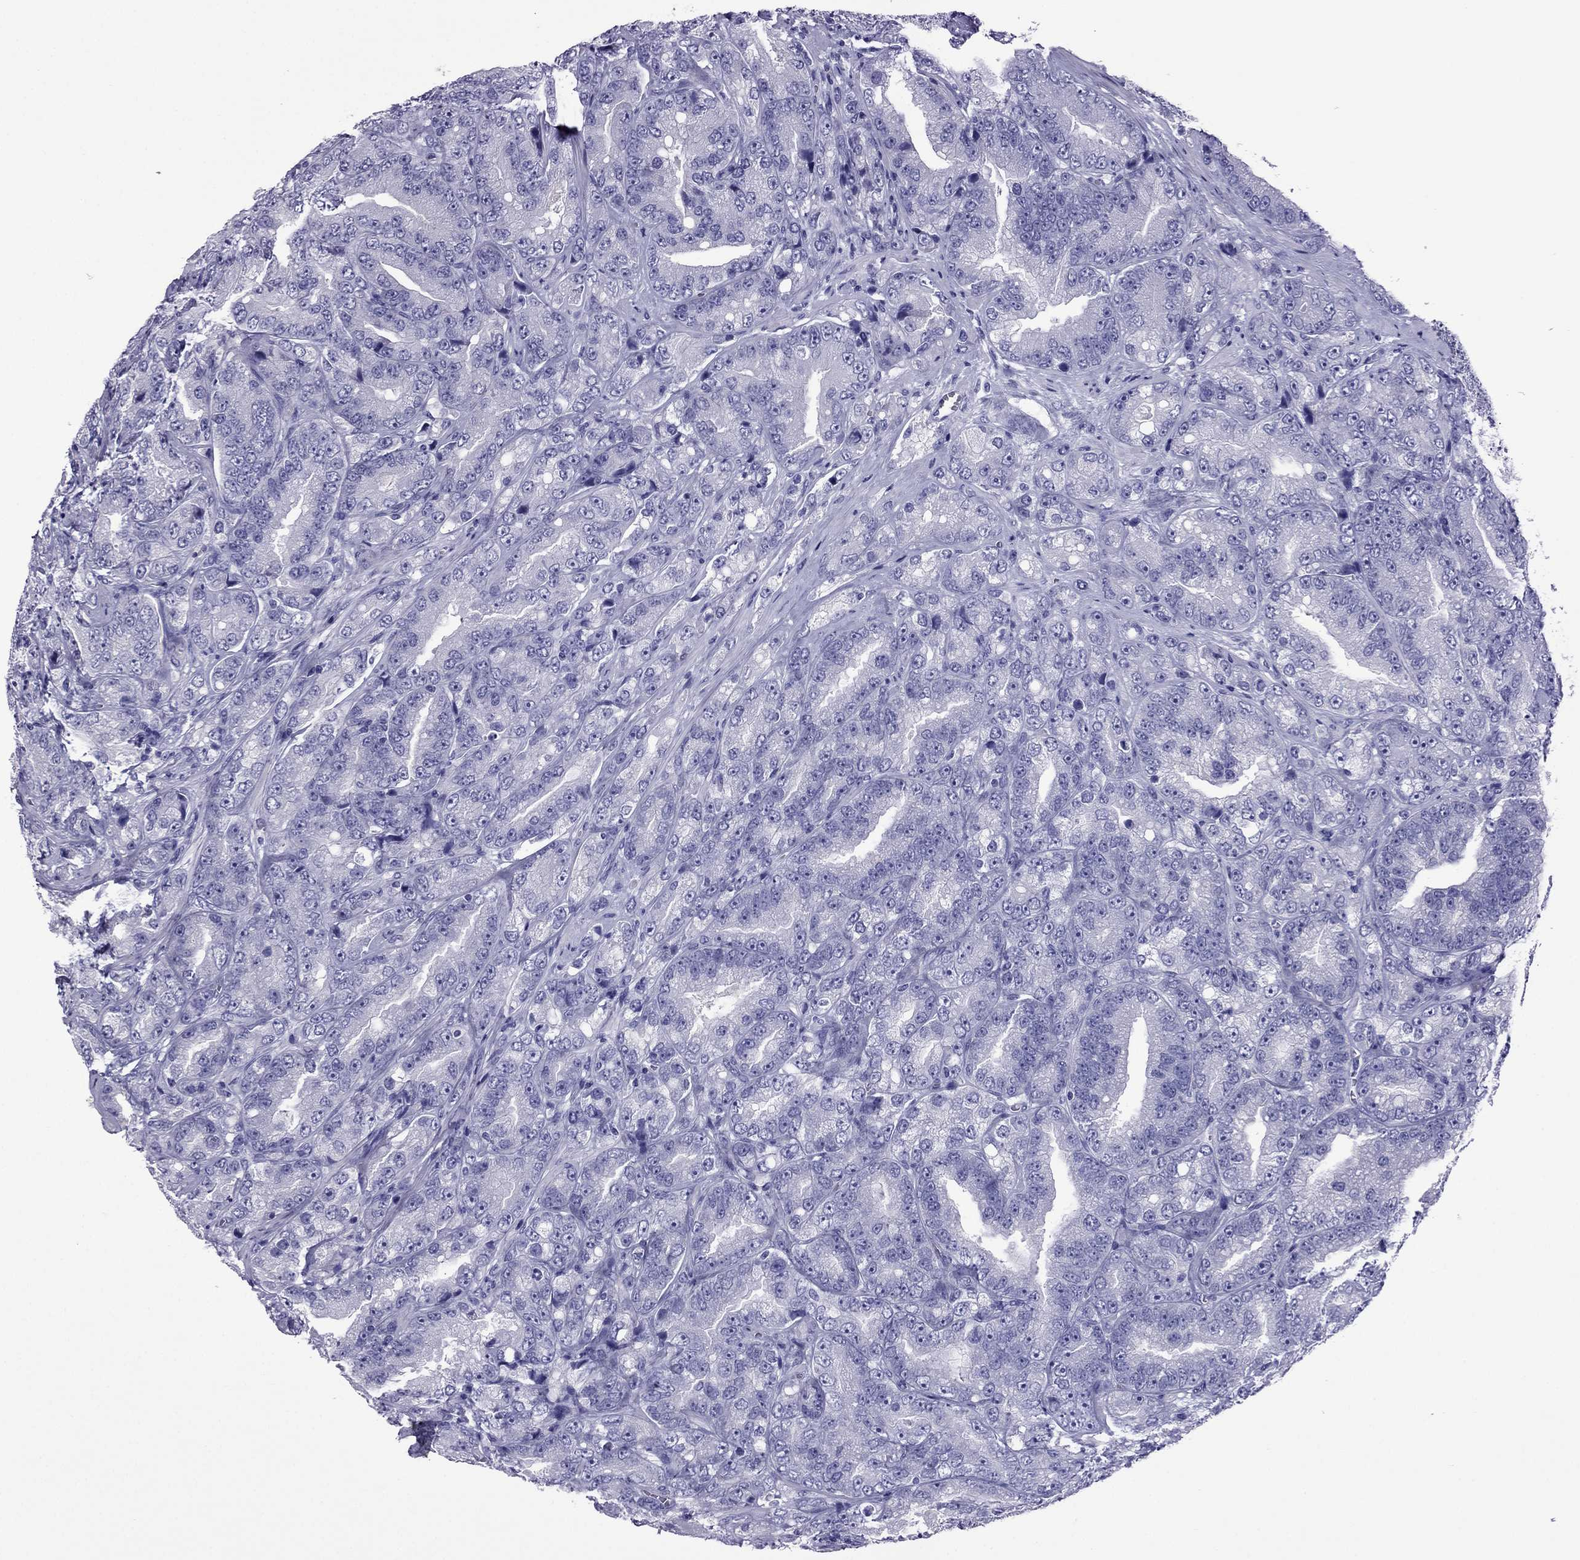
{"staining": {"intensity": "negative", "quantity": "none", "location": "none"}, "tissue": "prostate cancer", "cell_type": "Tumor cells", "image_type": "cancer", "snomed": [{"axis": "morphology", "description": "Adenocarcinoma, NOS"}, {"axis": "topography", "description": "Prostate"}], "caption": "The photomicrograph displays no staining of tumor cells in prostate cancer.", "gene": "MYL11", "patient": {"sex": "male", "age": 63}}